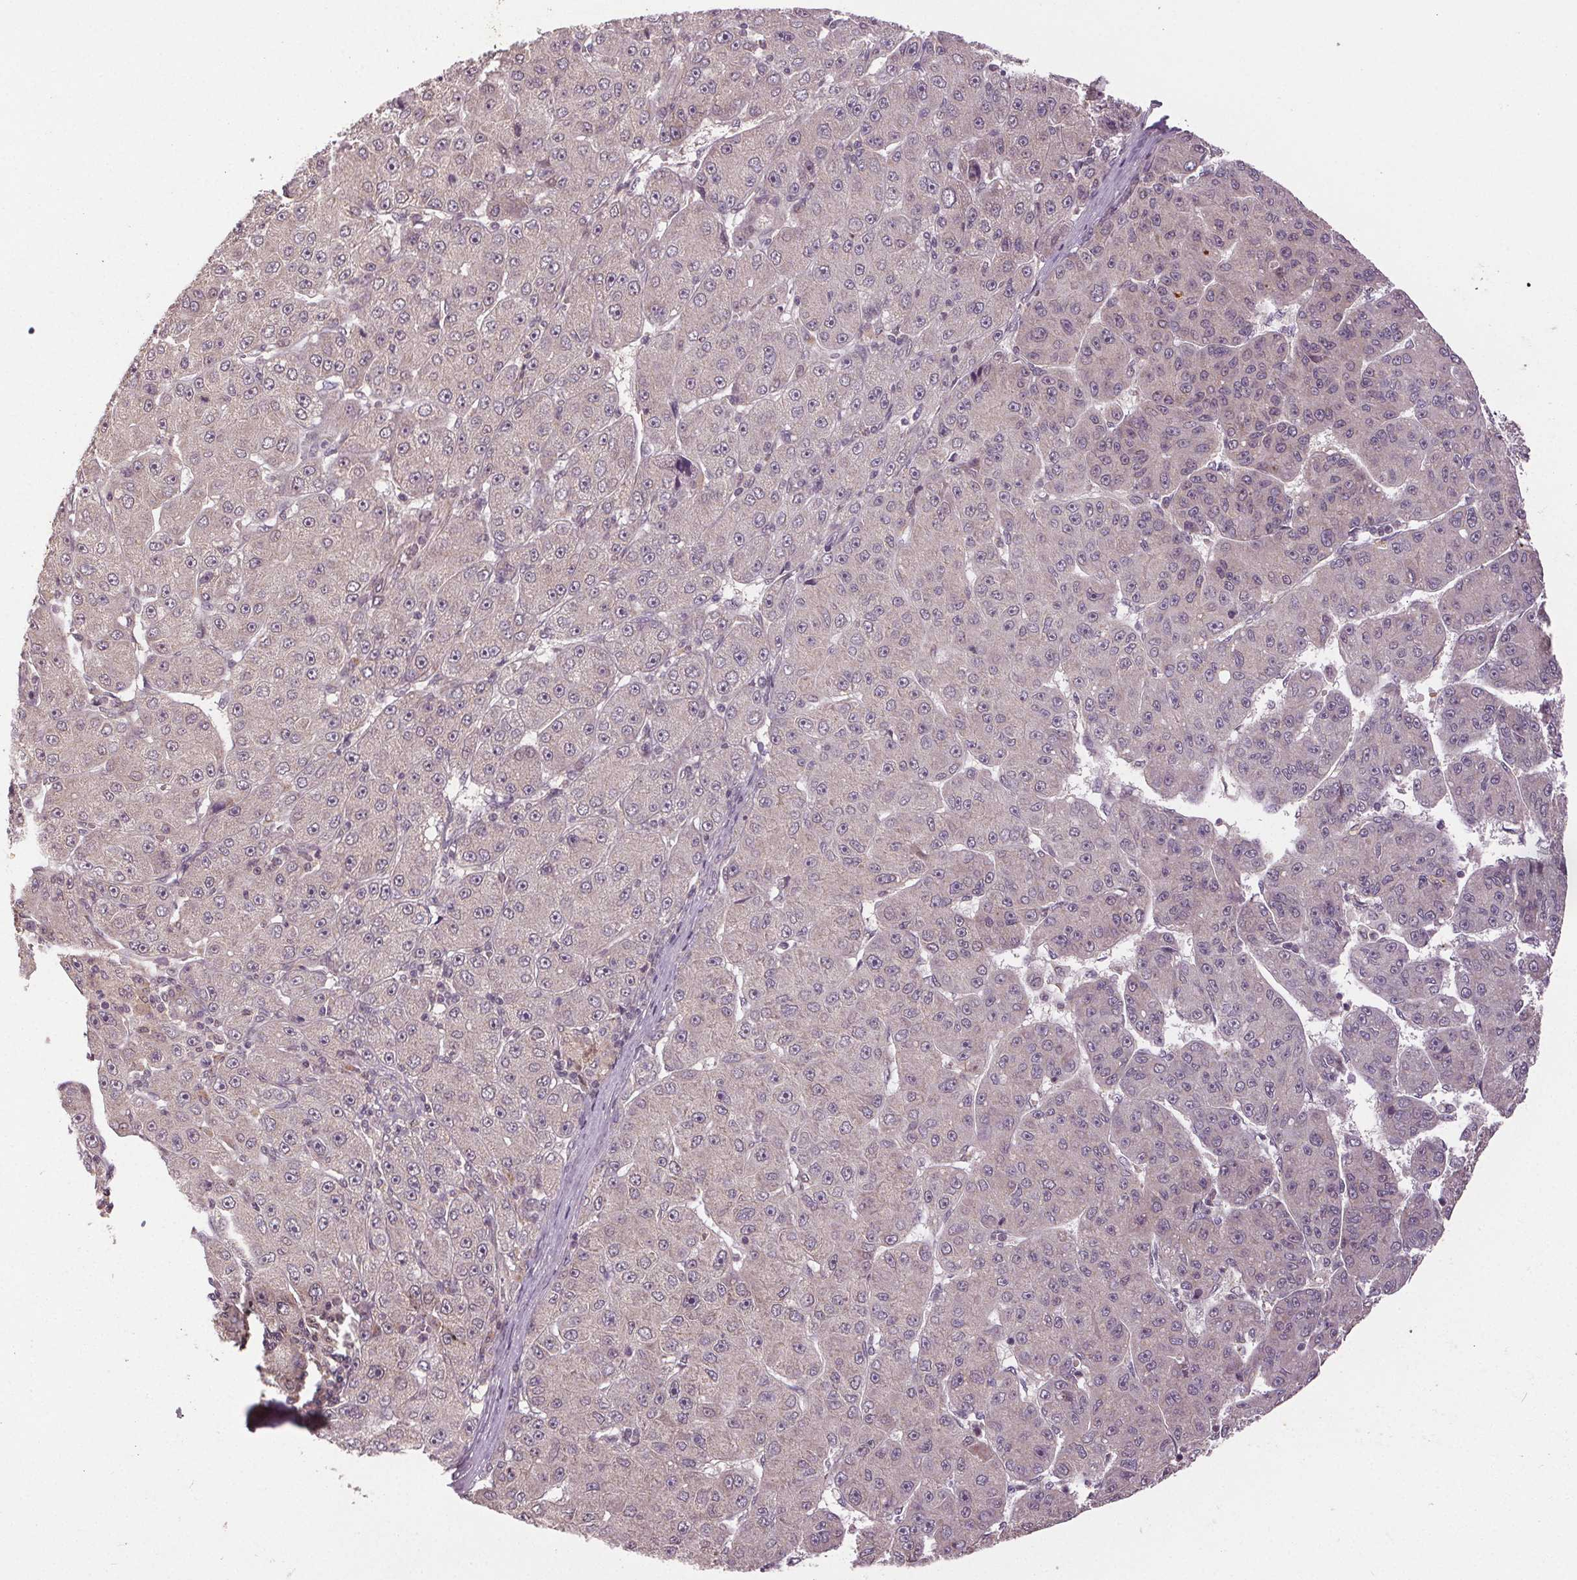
{"staining": {"intensity": "negative", "quantity": "none", "location": "none"}, "tissue": "liver cancer", "cell_type": "Tumor cells", "image_type": "cancer", "snomed": [{"axis": "morphology", "description": "Carcinoma, Hepatocellular, NOS"}, {"axis": "topography", "description": "Liver"}], "caption": "Liver cancer was stained to show a protein in brown. There is no significant staining in tumor cells. The staining was performed using DAB (3,3'-diaminobenzidine) to visualize the protein expression in brown, while the nuclei were stained in blue with hematoxylin (Magnification: 20x).", "gene": "EPHB3", "patient": {"sex": "male", "age": 67}}